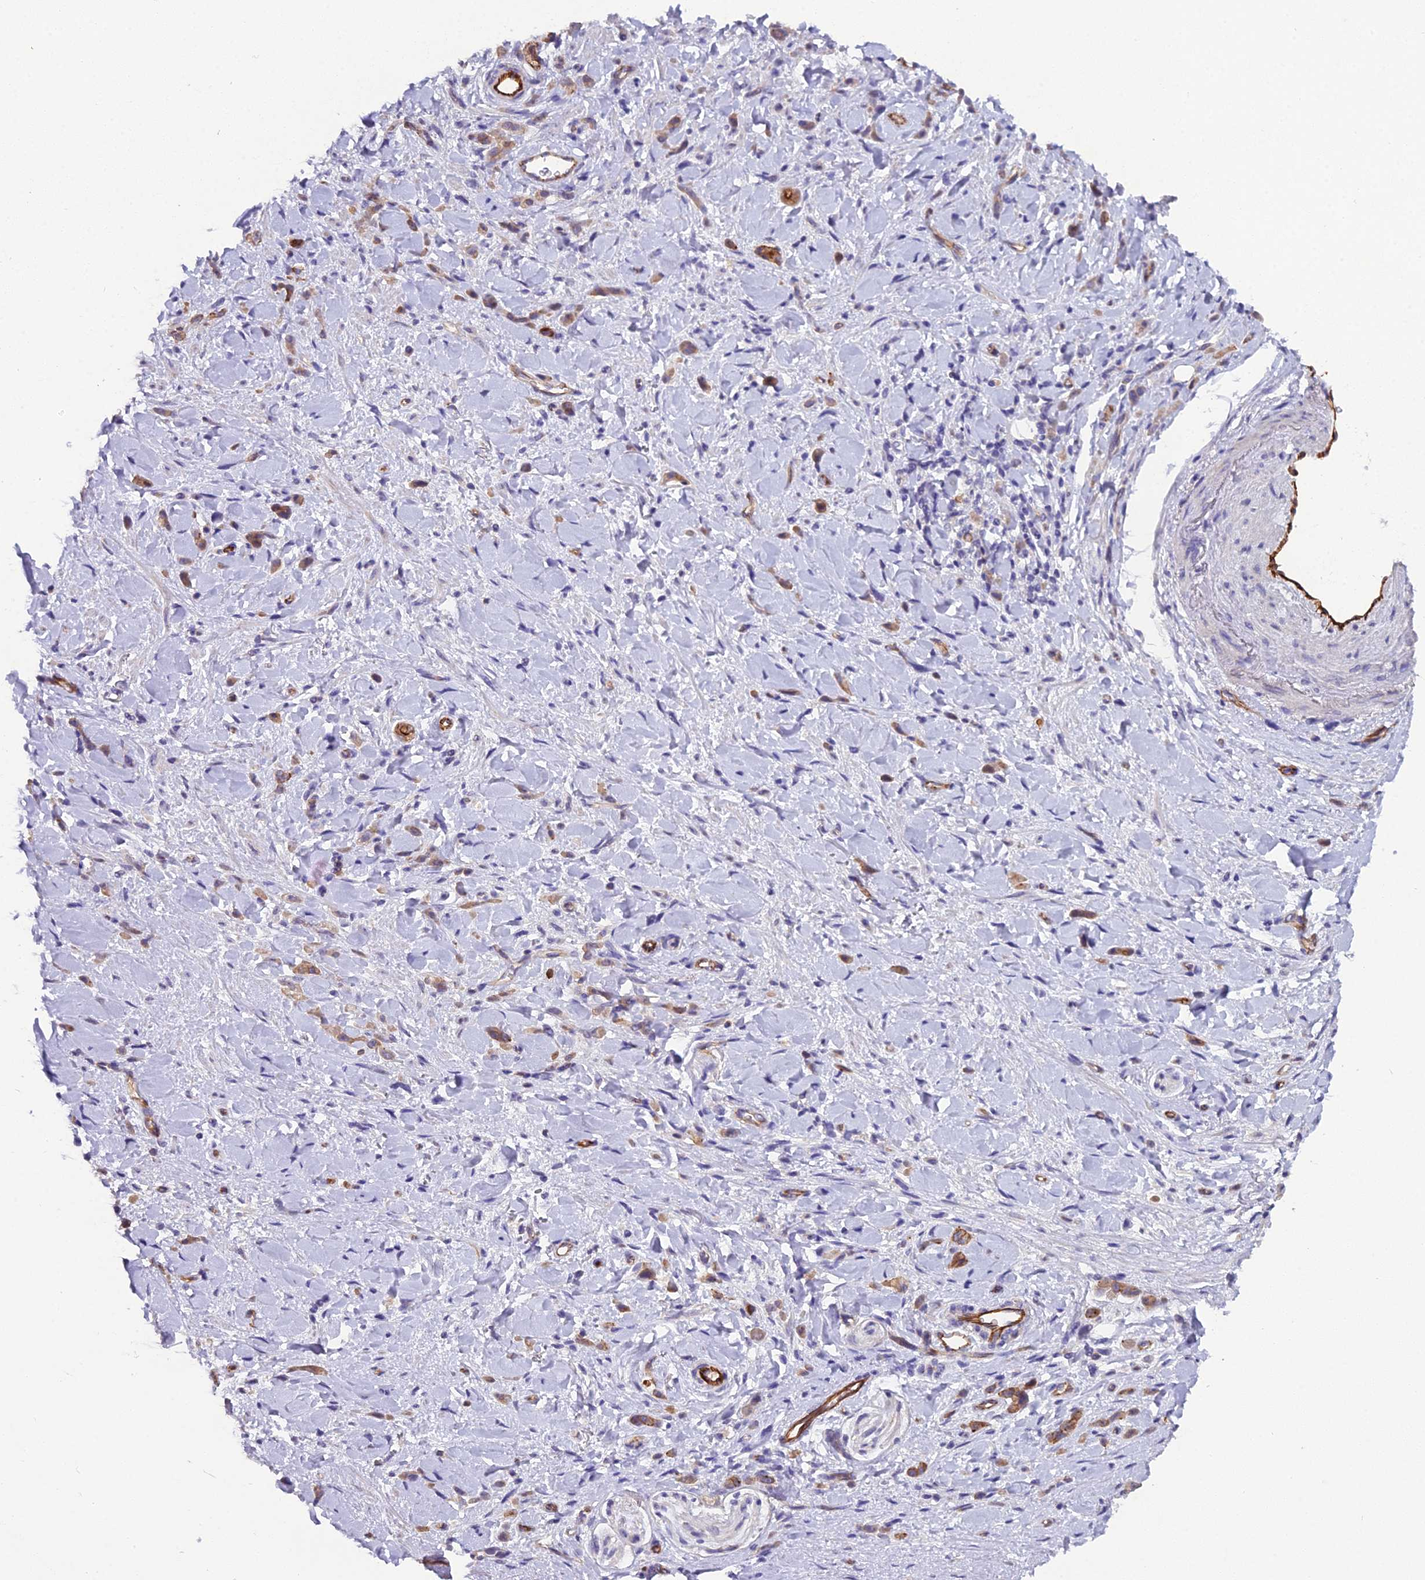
{"staining": {"intensity": "moderate", "quantity": "25%-75%", "location": "cytoplasmic/membranous"}, "tissue": "stomach cancer", "cell_type": "Tumor cells", "image_type": "cancer", "snomed": [{"axis": "morphology", "description": "Normal tissue, NOS"}, {"axis": "morphology", "description": "Adenocarcinoma, NOS"}, {"axis": "topography", "description": "Stomach"}], "caption": "Moderate cytoplasmic/membranous expression for a protein is present in about 25%-75% of tumor cells of stomach cancer (adenocarcinoma) using IHC.", "gene": "CFAP47", "patient": {"sex": "male", "age": 82}}